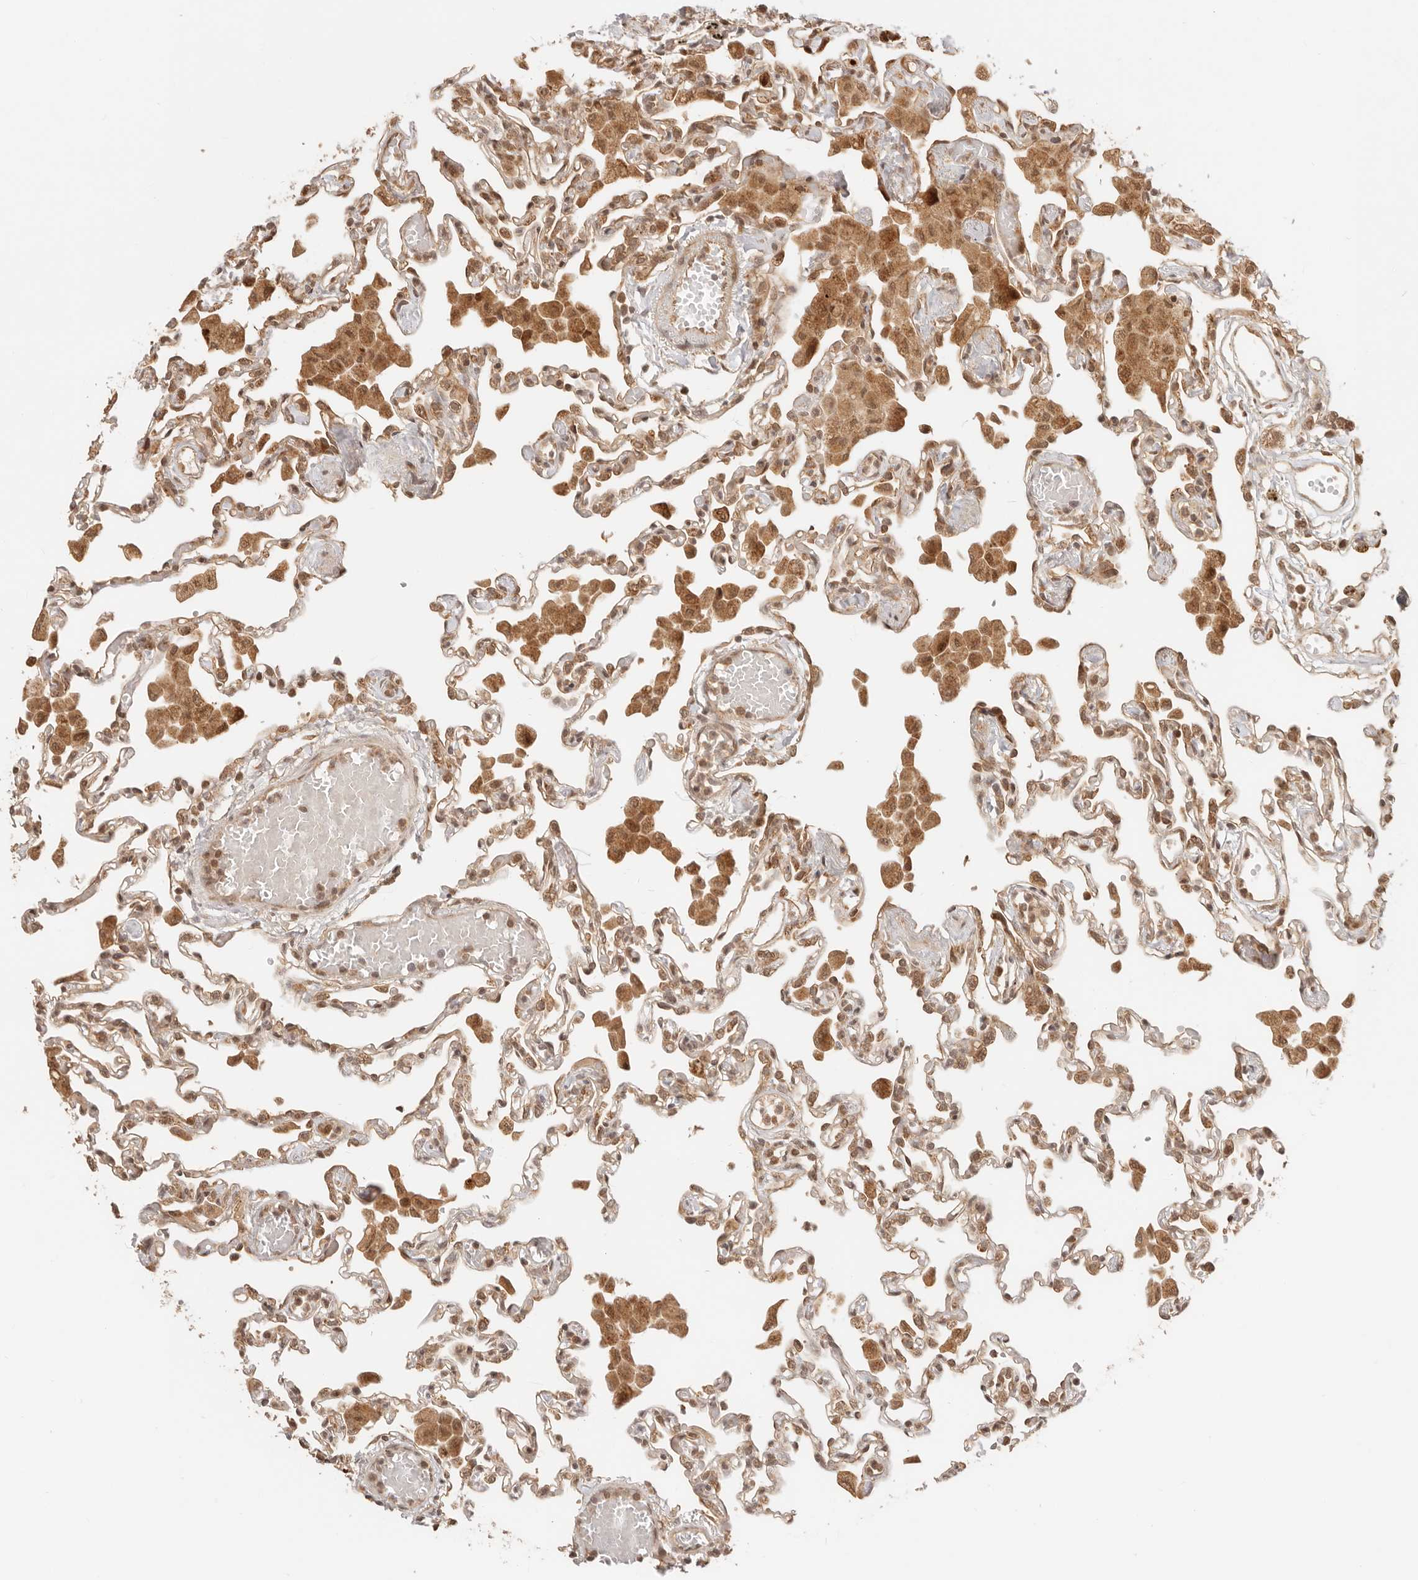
{"staining": {"intensity": "moderate", "quantity": "25%-75%", "location": "cytoplasmic/membranous,nuclear"}, "tissue": "lung", "cell_type": "Alveolar cells", "image_type": "normal", "snomed": [{"axis": "morphology", "description": "Normal tissue, NOS"}, {"axis": "topography", "description": "Bronchus"}, {"axis": "topography", "description": "Lung"}], "caption": "IHC (DAB) staining of unremarkable human lung shows moderate cytoplasmic/membranous,nuclear protein expression in approximately 25%-75% of alveolar cells.", "gene": "BAALC", "patient": {"sex": "female", "age": 49}}